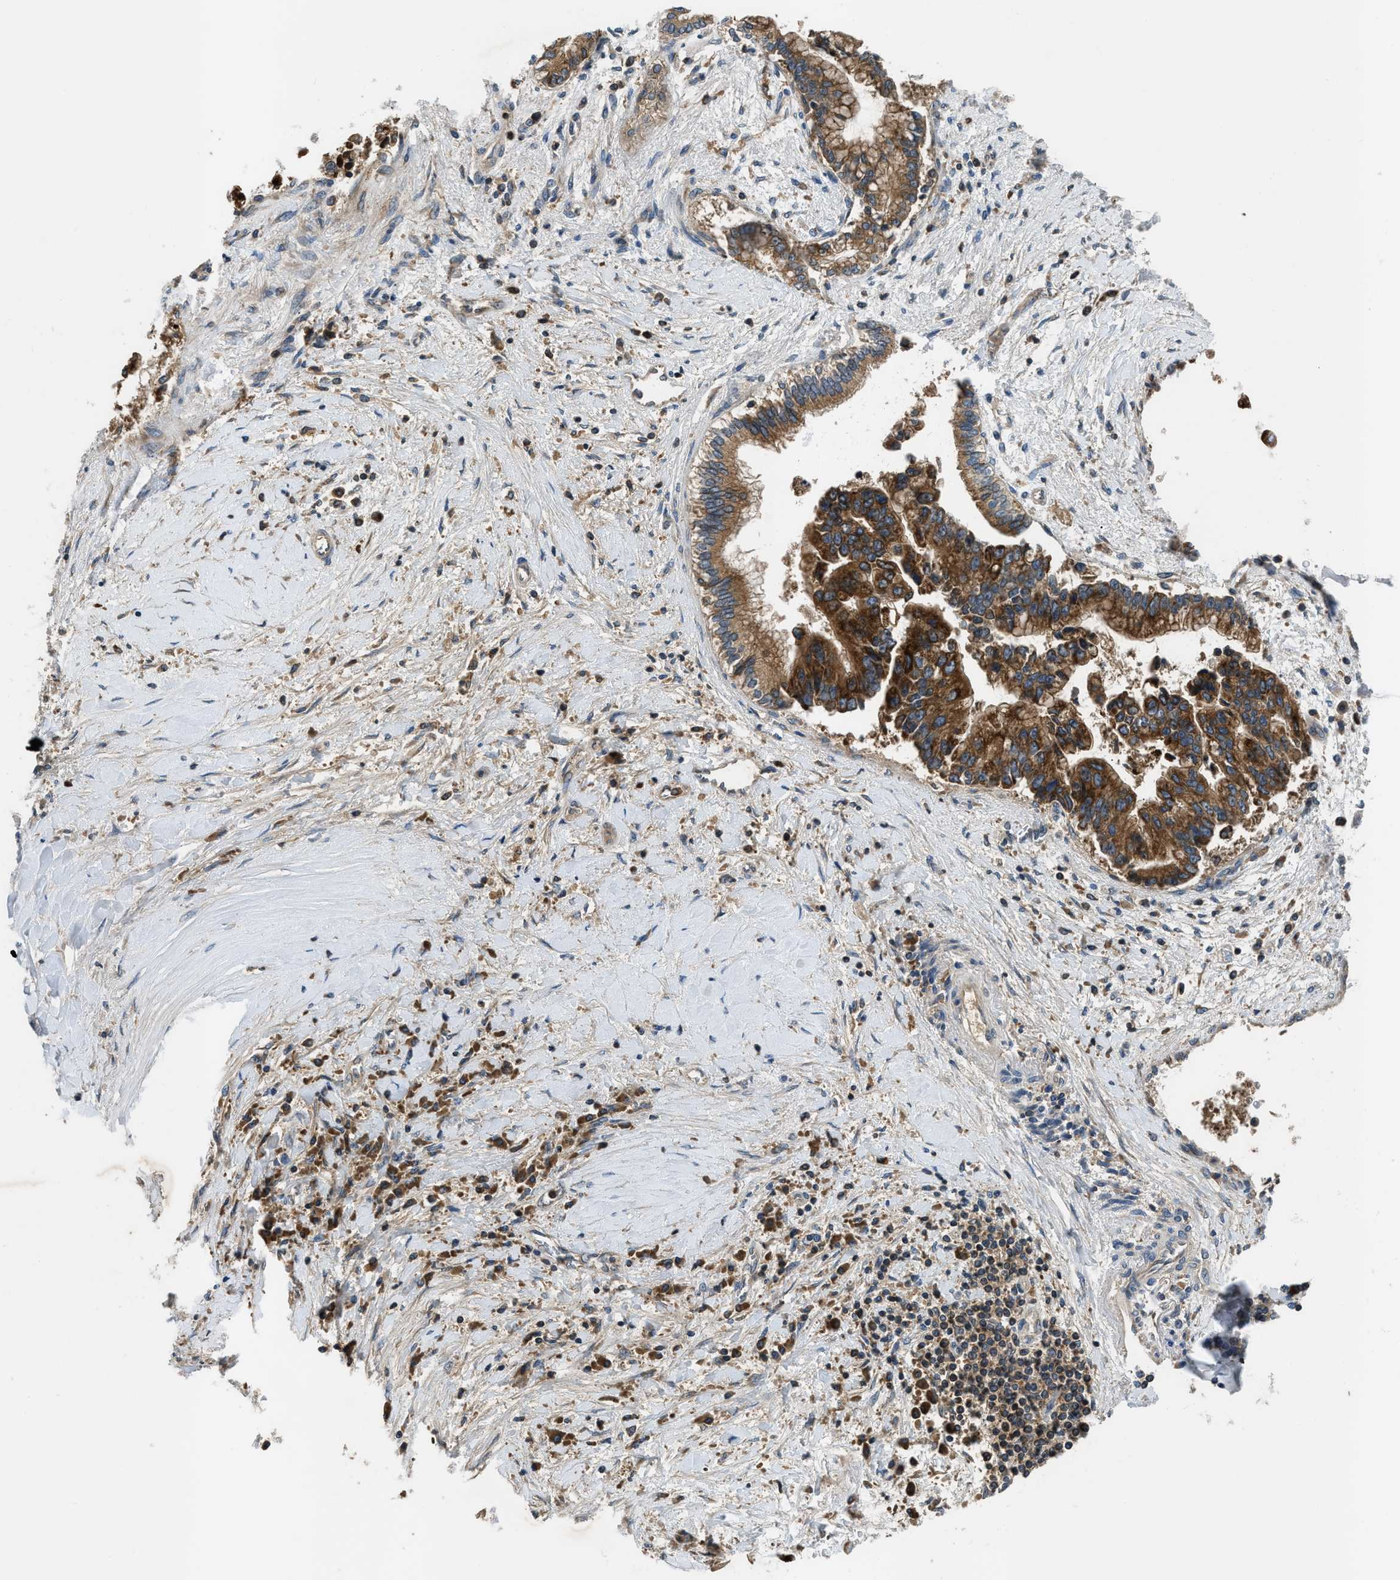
{"staining": {"intensity": "strong", "quantity": ">75%", "location": "cytoplasmic/membranous"}, "tissue": "liver cancer", "cell_type": "Tumor cells", "image_type": "cancer", "snomed": [{"axis": "morphology", "description": "Cholangiocarcinoma"}, {"axis": "topography", "description": "Liver"}], "caption": "Immunohistochemical staining of cholangiocarcinoma (liver) shows high levels of strong cytoplasmic/membranous expression in approximately >75% of tumor cells. The staining is performed using DAB (3,3'-diaminobenzidine) brown chromogen to label protein expression. The nuclei are counter-stained blue using hematoxylin.", "gene": "PAFAH2", "patient": {"sex": "male", "age": 50}}